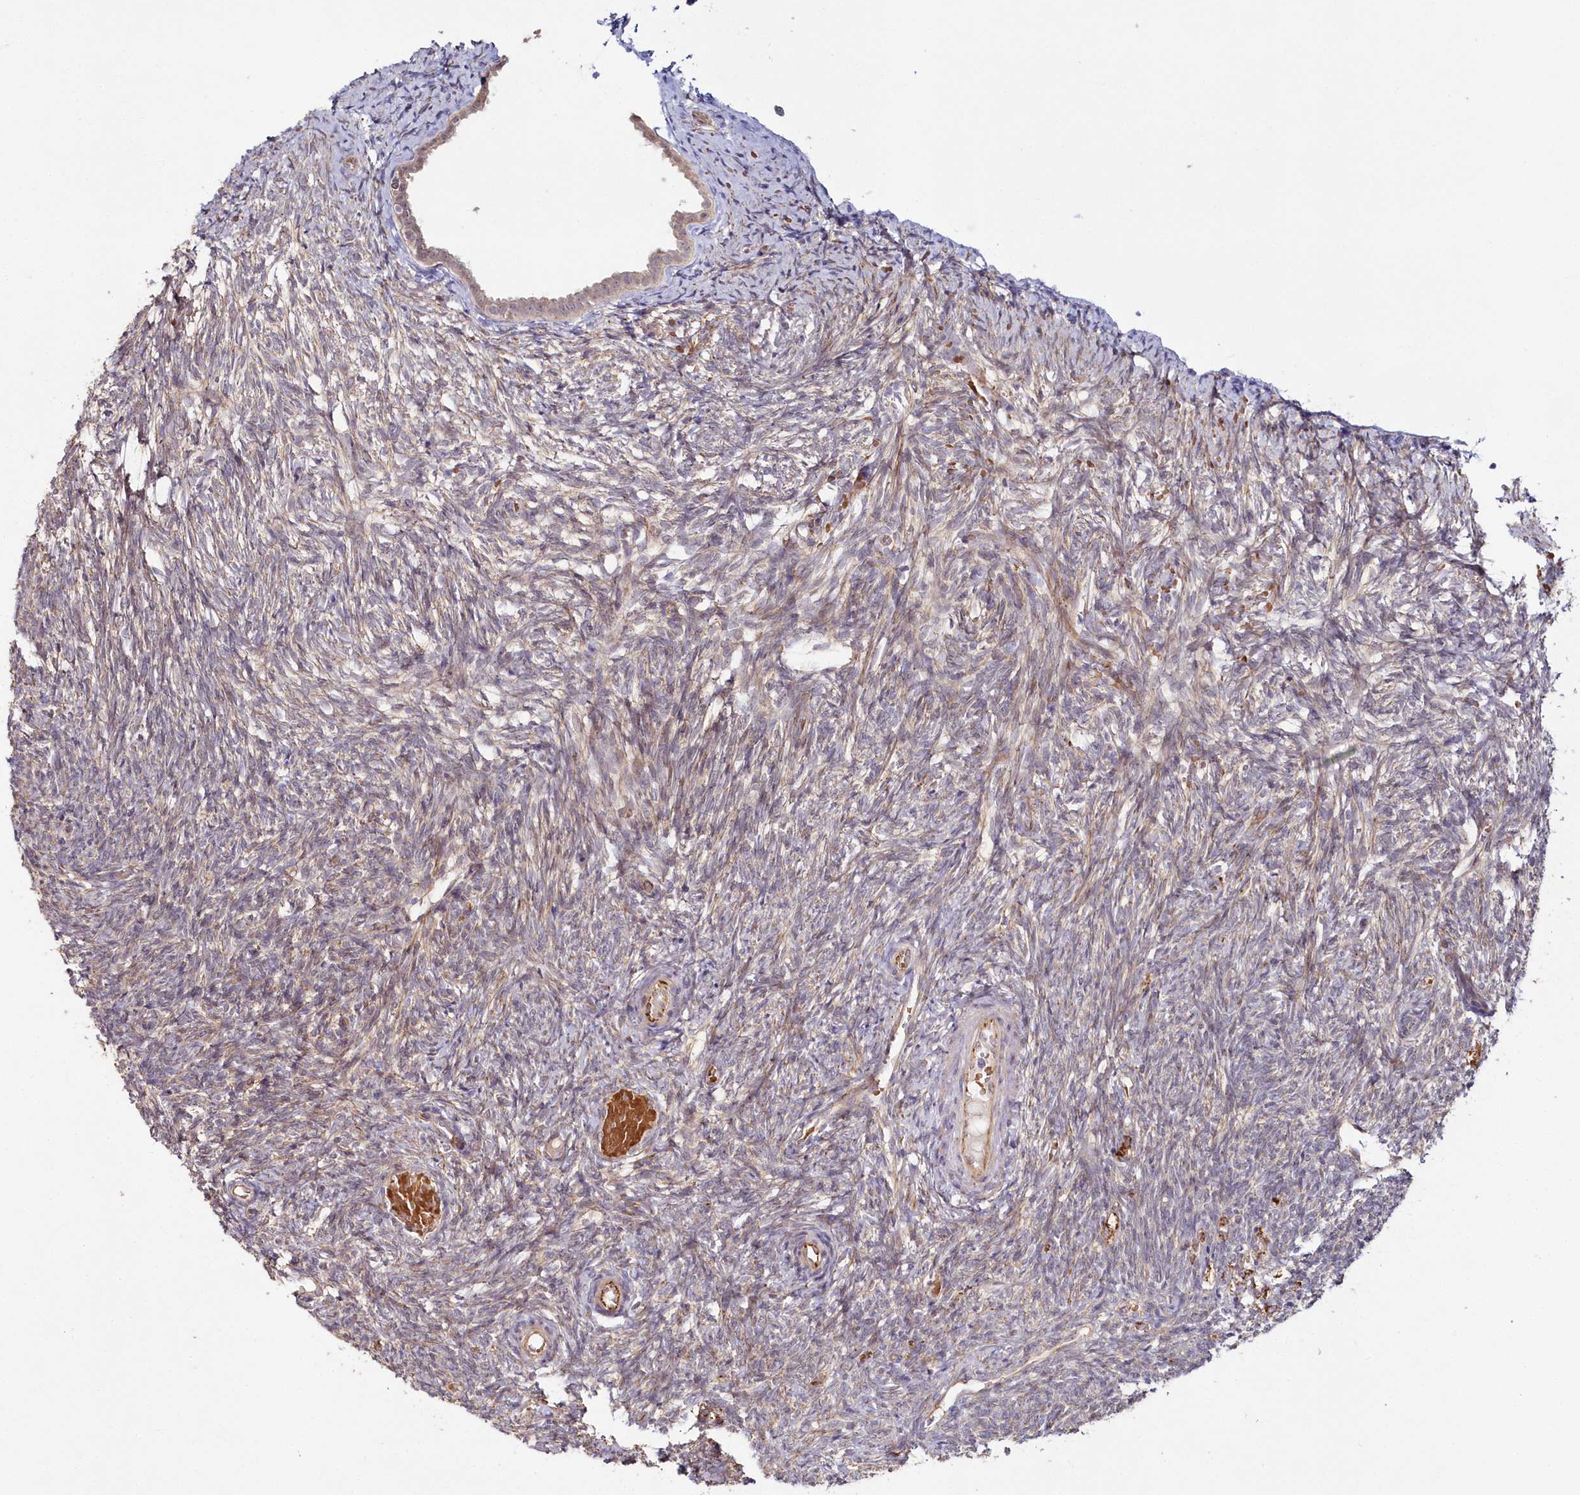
{"staining": {"intensity": "weak", "quantity": ">75%", "location": "cytoplasmic/membranous"}, "tissue": "ovary", "cell_type": "Follicle cells", "image_type": "normal", "snomed": [{"axis": "morphology", "description": "Normal tissue, NOS"}, {"axis": "topography", "description": "Ovary"}], "caption": "This photomicrograph exhibits unremarkable ovary stained with IHC to label a protein in brown. The cytoplasmic/membranous of follicle cells show weak positivity for the protein. Nuclei are counter-stained blue.", "gene": "HYCC2", "patient": {"sex": "female", "age": 41}}